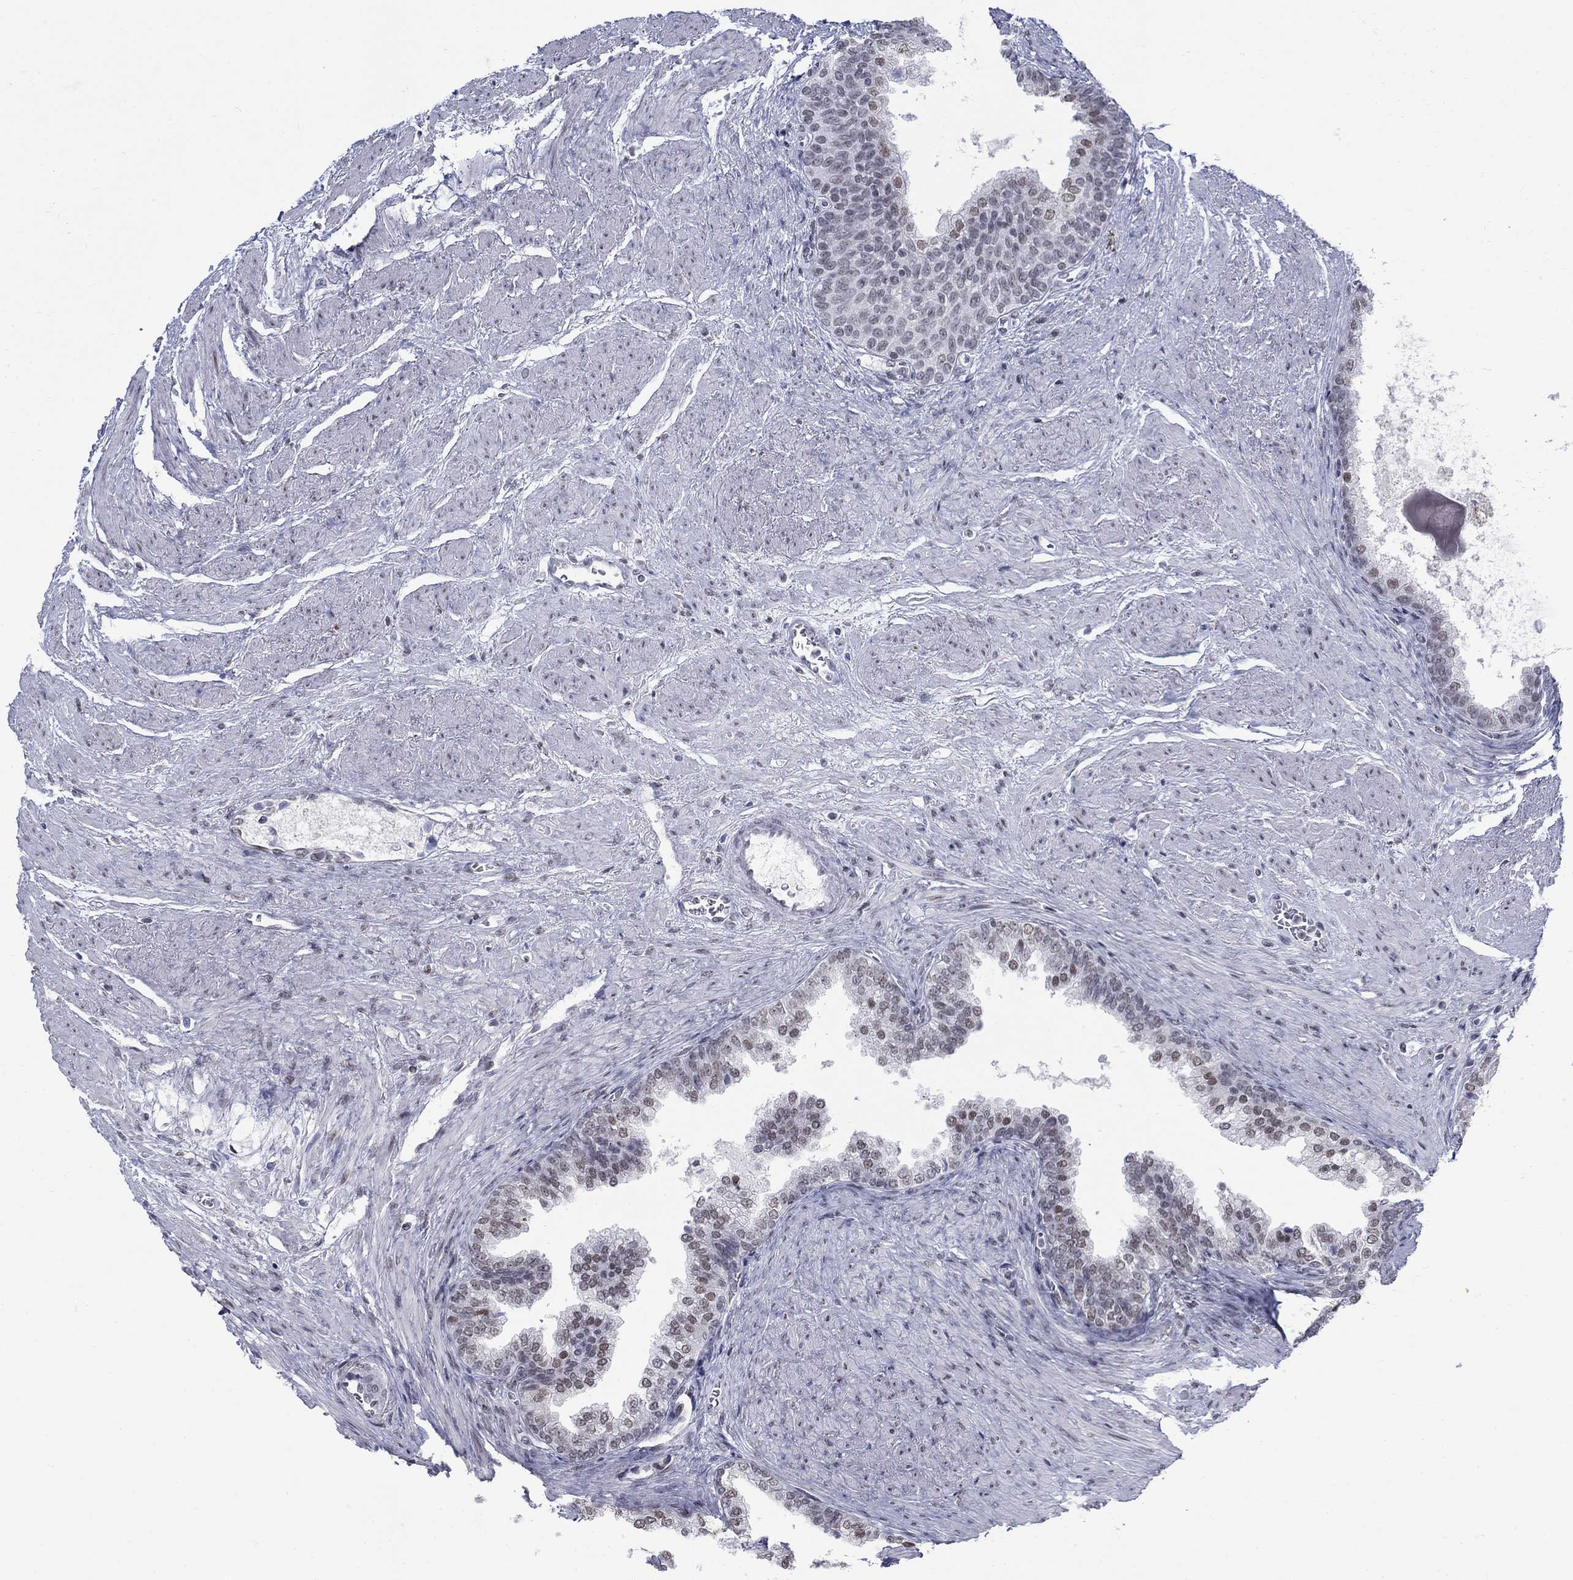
{"staining": {"intensity": "moderate", "quantity": "<25%", "location": "nuclear"}, "tissue": "prostate cancer", "cell_type": "Tumor cells", "image_type": "cancer", "snomed": [{"axis": "morphology", "description": "Adenocarcinoma, NOS"}, {"axis": "topography", "description": "Prostate and seminal vesicle, NOS"}, {"axis": "topography", "description": "Prostate"}], "caption": "Prostate cancer (adenocarcinoma) stained with a protein marker shows moderate staining in tumor cells.", "gene": "NPAS3", "patient": {"sex": "male", "age": 62}}